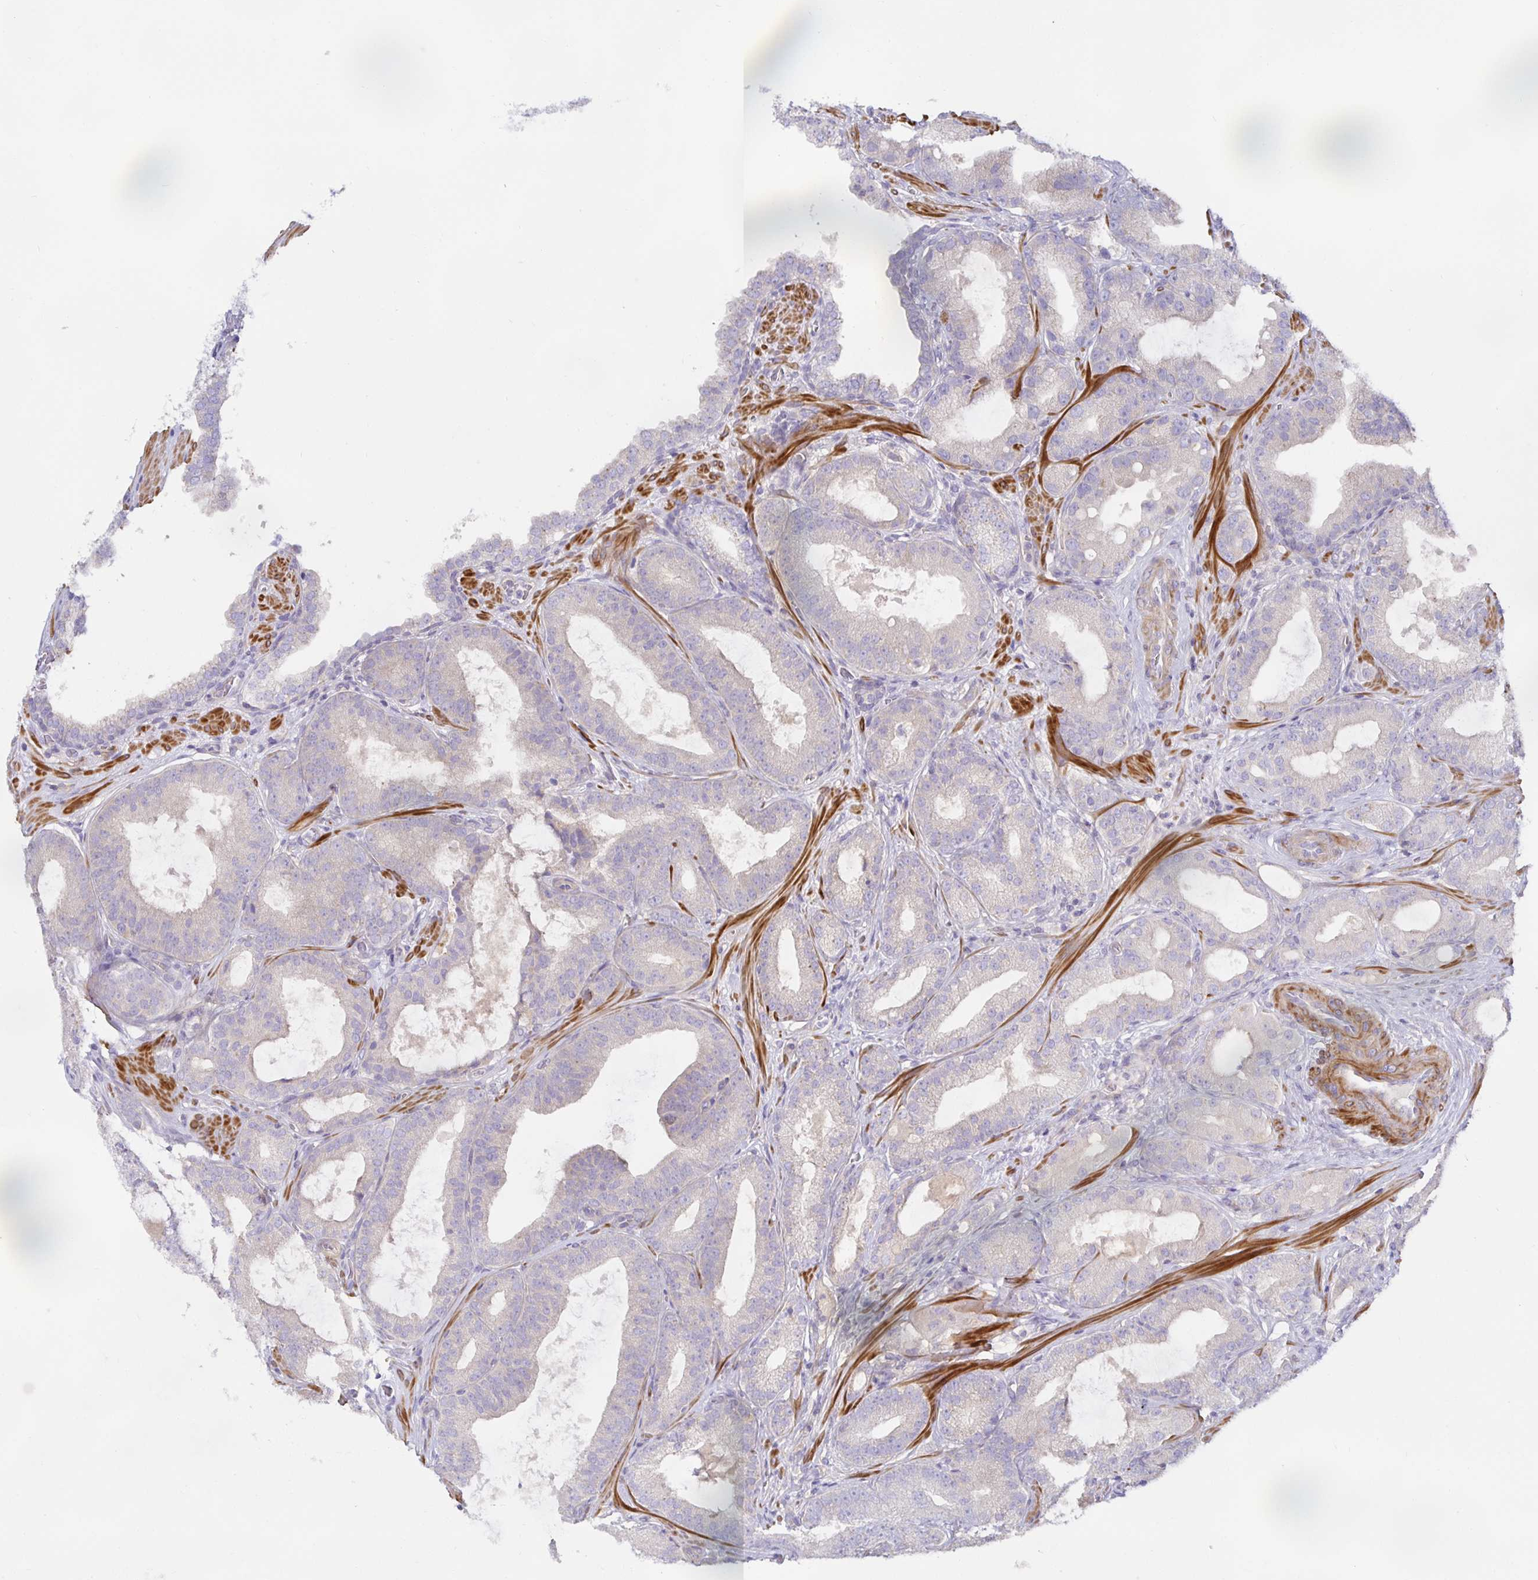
{"staining": {"intensity": "weak", "quantity": "<25%", "location": "cytoplasmic/membranous"}, "tissue": "prostate cancer", "cell_type": "Tumor cells", "image_type": "cancer", "snomed": [{"axis": "morphology", "description": "Adenocarcinoma, High grade"}, {"axis": "topography", "description": "Prostate"}], "caption": "A histopathology image of prostate high-grade adenocarcinoma stained for a protein reveals no brown staining in tumor cells.", "gene": "METTL22", "patient": {"sex": "male", "age": 65}}